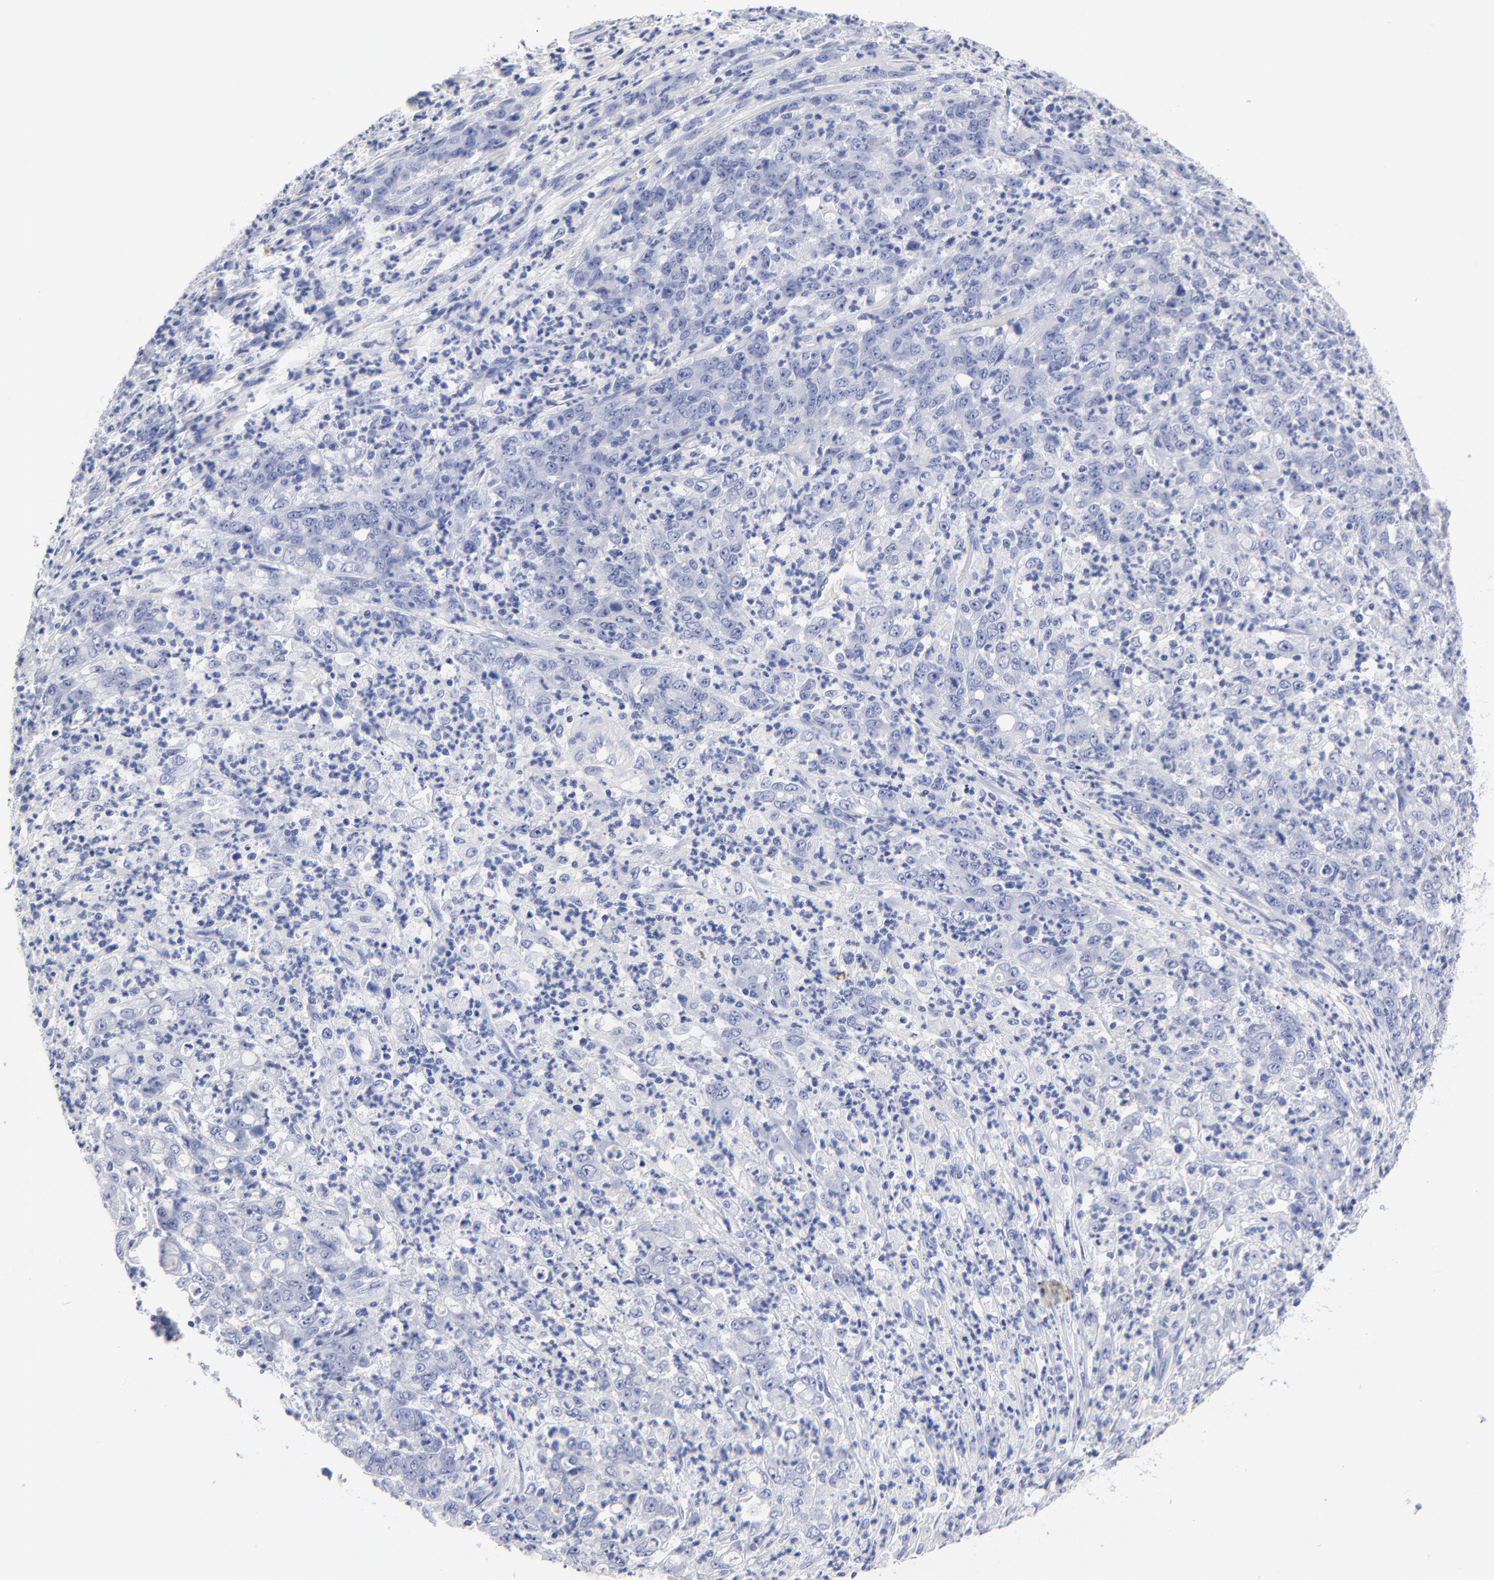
{"staining": {"intensity": "negative", "quantity": "none", "location": "none"}, "tissue": "stomach cancer", "cell_type": "Tumor cells", "image_type": "cancer", "snomed": [{"axis": "morphology", "description": "Adenocarcinoma, NOS"}, {"axis": "topography", "description": "Stomach, lower"}], "caption": "The IHC micrograph has no significant expression in tumor cells of stomach cancer tissue. (Stains: DAB immunohistochemistry with hematoxylin counter stain, Microscopy: brightfield microscopy at high magnification).", "gene": "ACY1", "patient": {"sex": "female", "age": 71}}